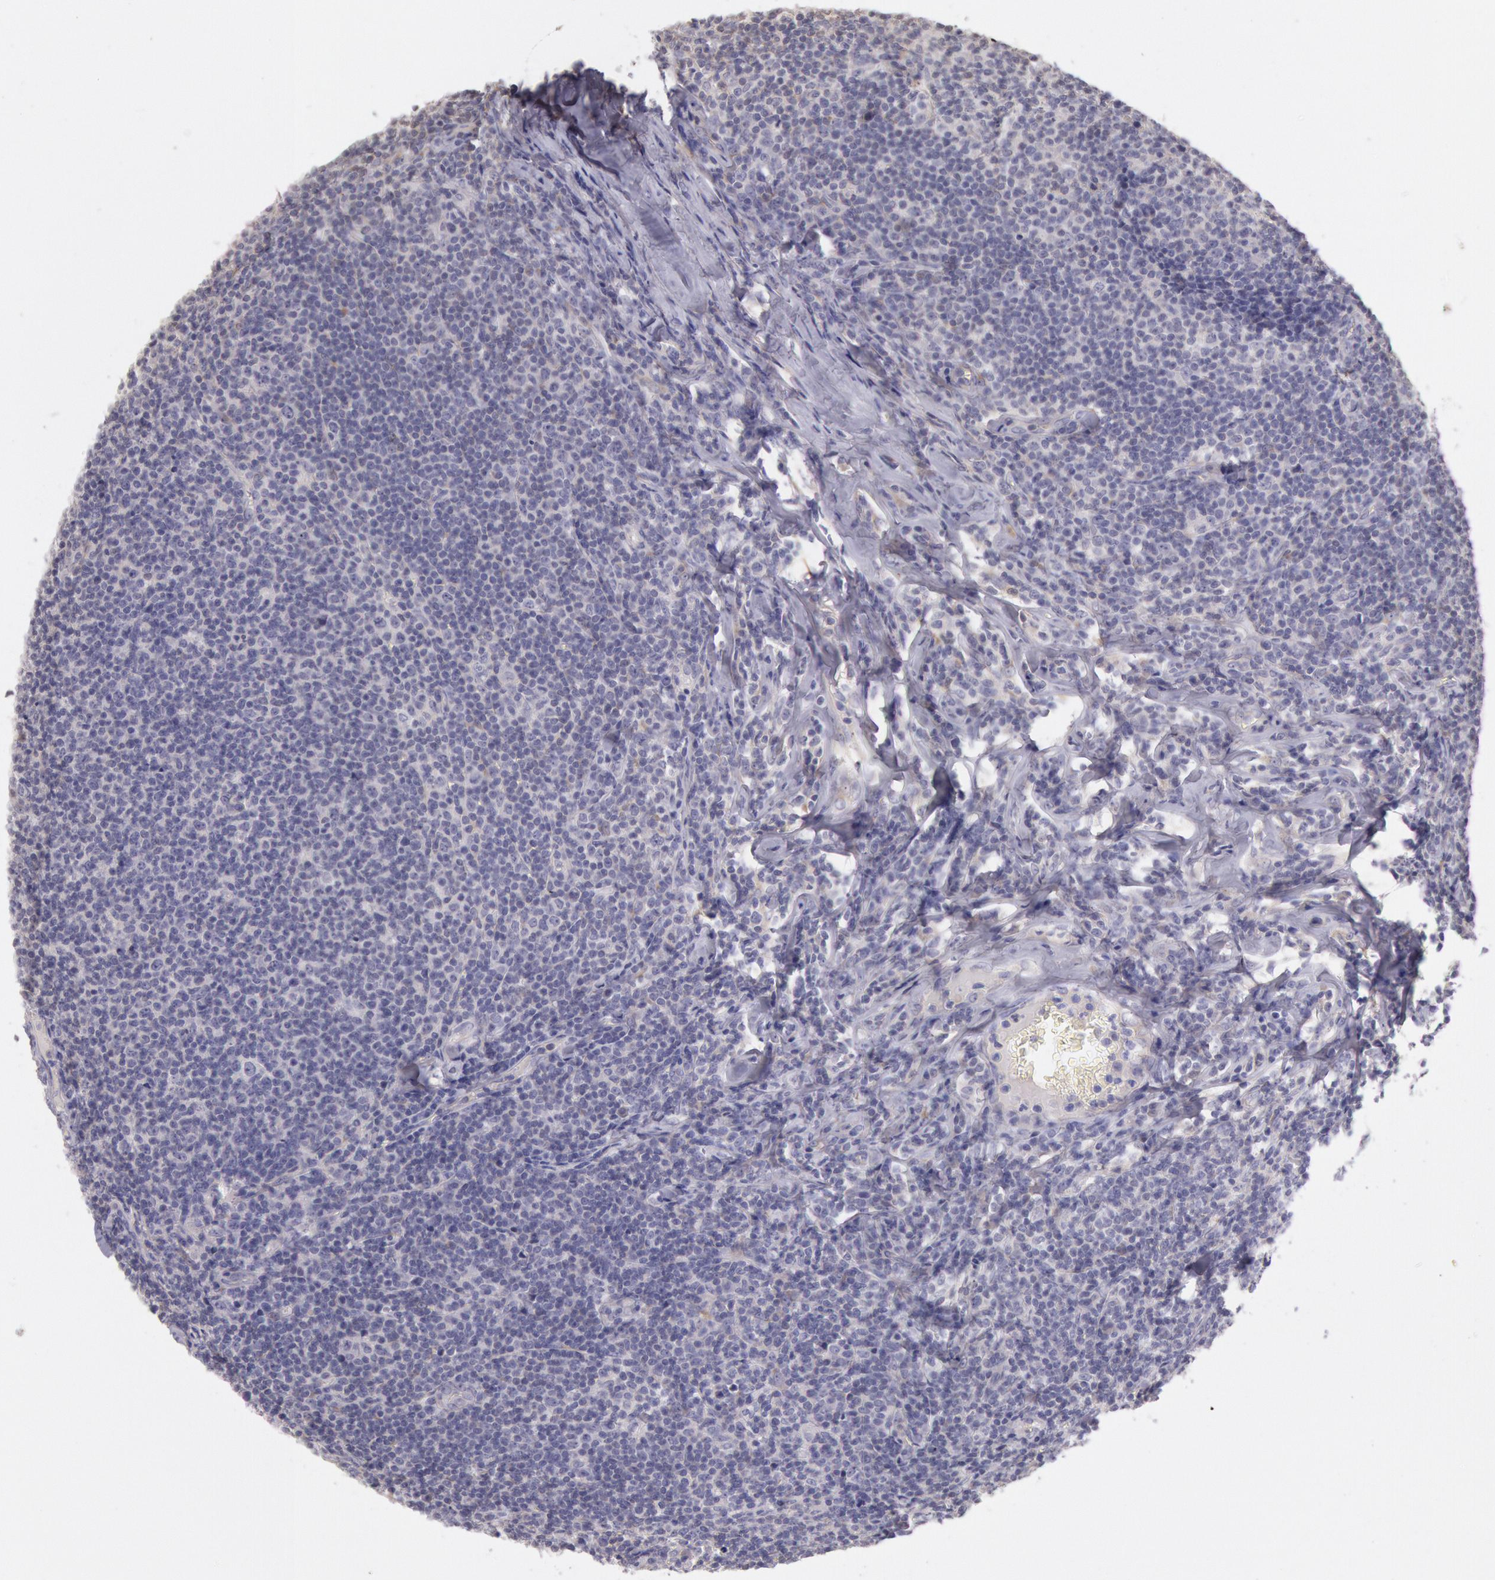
{"staining": {"intensity": "negative", "quantity": "none", "location": "none"}, "tissue": "lymphoma", "cell_type": "Tumor cells", "image_type": "cancer", "snomed": [{"axis": "morphology", "description": "Malignant lymphoma, non-Hodgkin's type, Low grade"}, {"axis": "topography", "description": "Lymph node"}], "caption": "Immunohistochemistry (IHC) image of neoplastic tissue: human low-grade malignant lymphoma, non-Hodgkin's type stained with DAB exhibits no significant protein staining in tumor cells.", "gene": "C1R", "patient": {"sex": "male", "age": 74}}